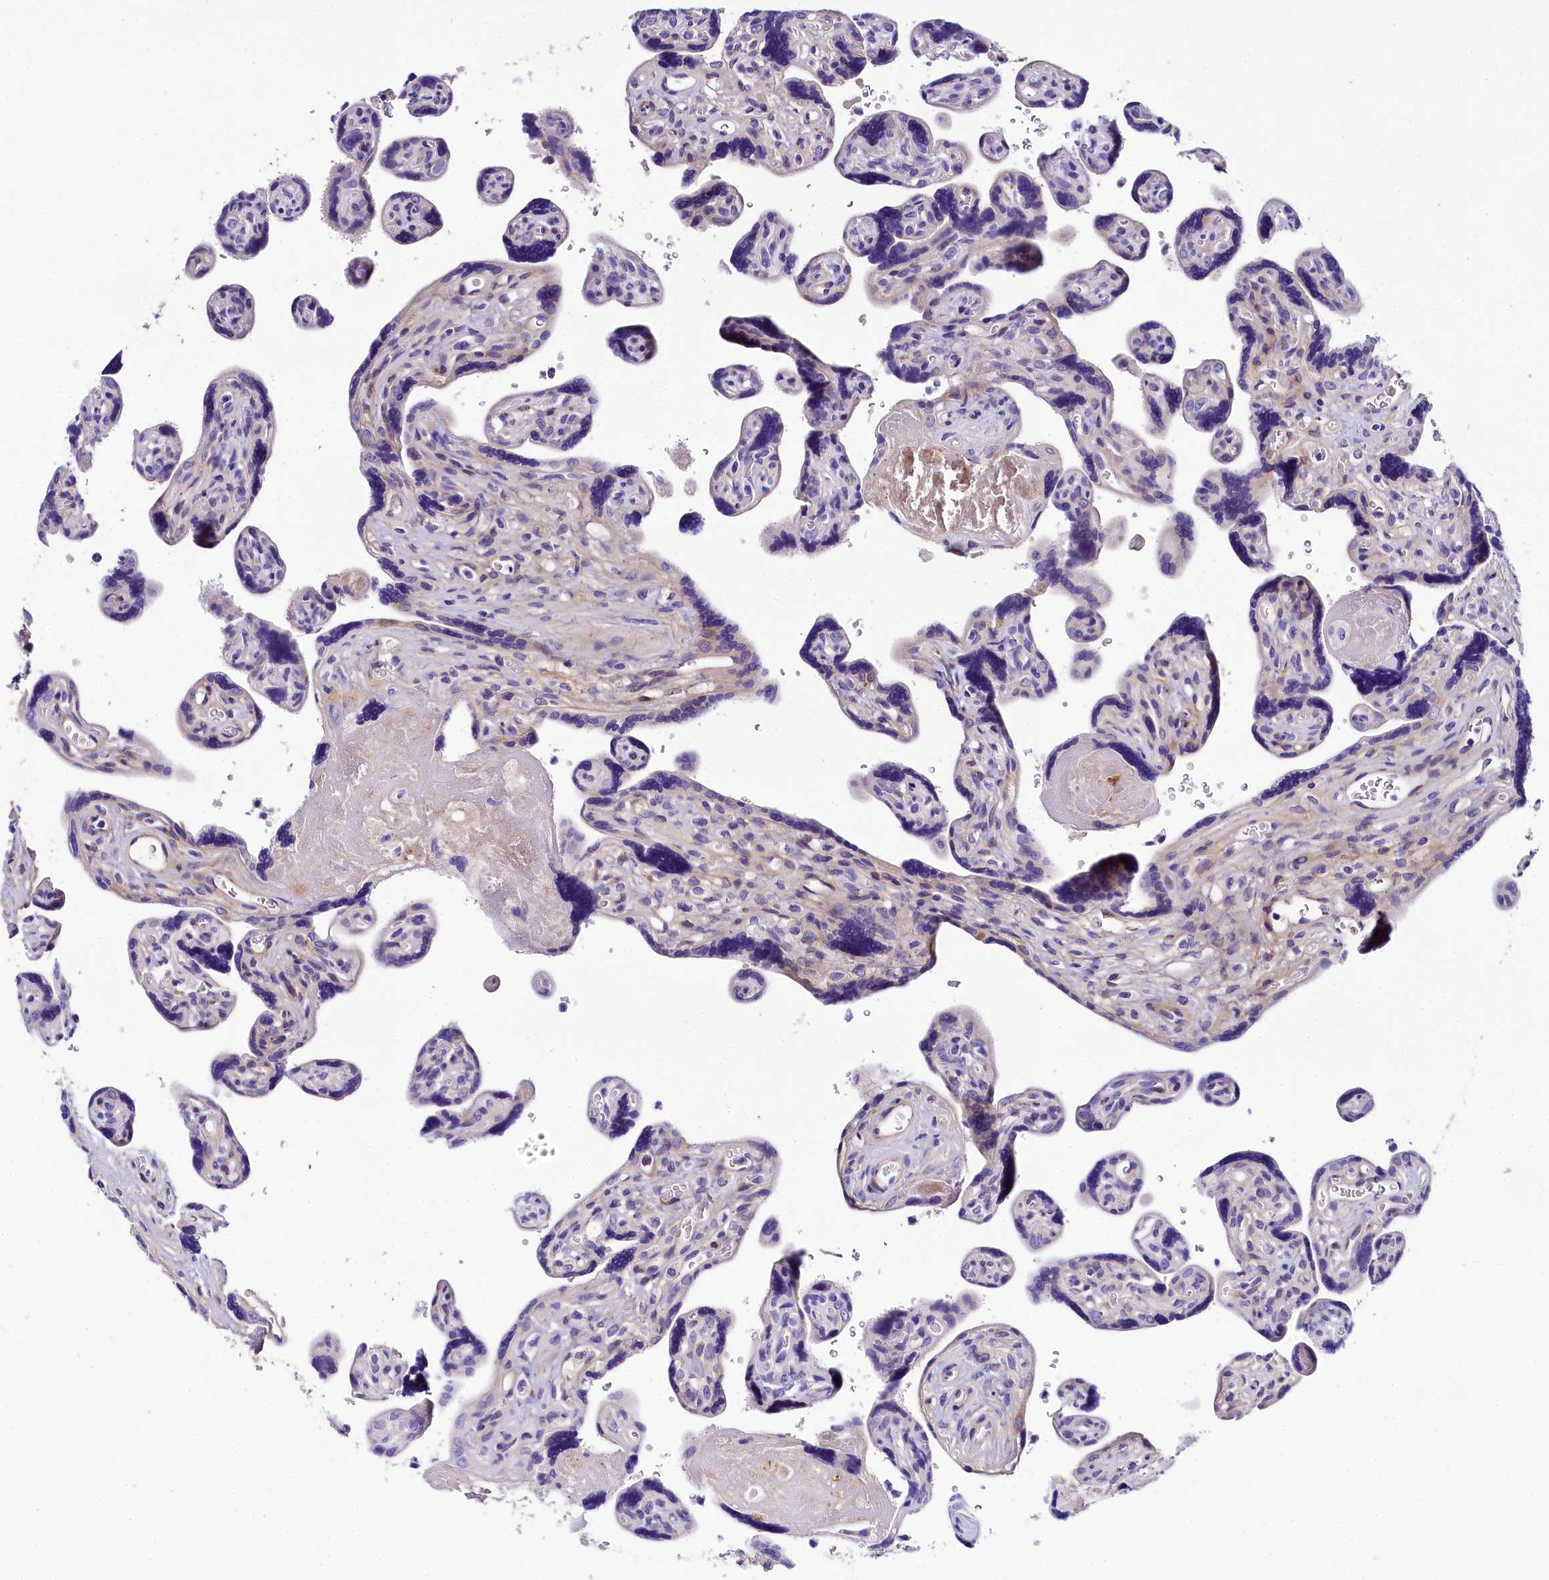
{"staining": {"intensity": "negative", "quantity": "none", "location": "none"}, "tissue": "placenta", "cell_type": "Trophoblastic cells", "image_type": "normal", "snomed": [{"axis": "morphology", "description": "Normal tissue, NOS"}, {"axis": "topography", "description": "Placenta"}], "caption": "Immunohistochemical staining of normal placenta demonstrates no significant staining in trophoblastic cells. The staining is performed using DAB brown chromogen with nuclei counter-stained in using hematoxylin.", "gene": "SOD3", "patient": {"sex": "female", "age": 39}}